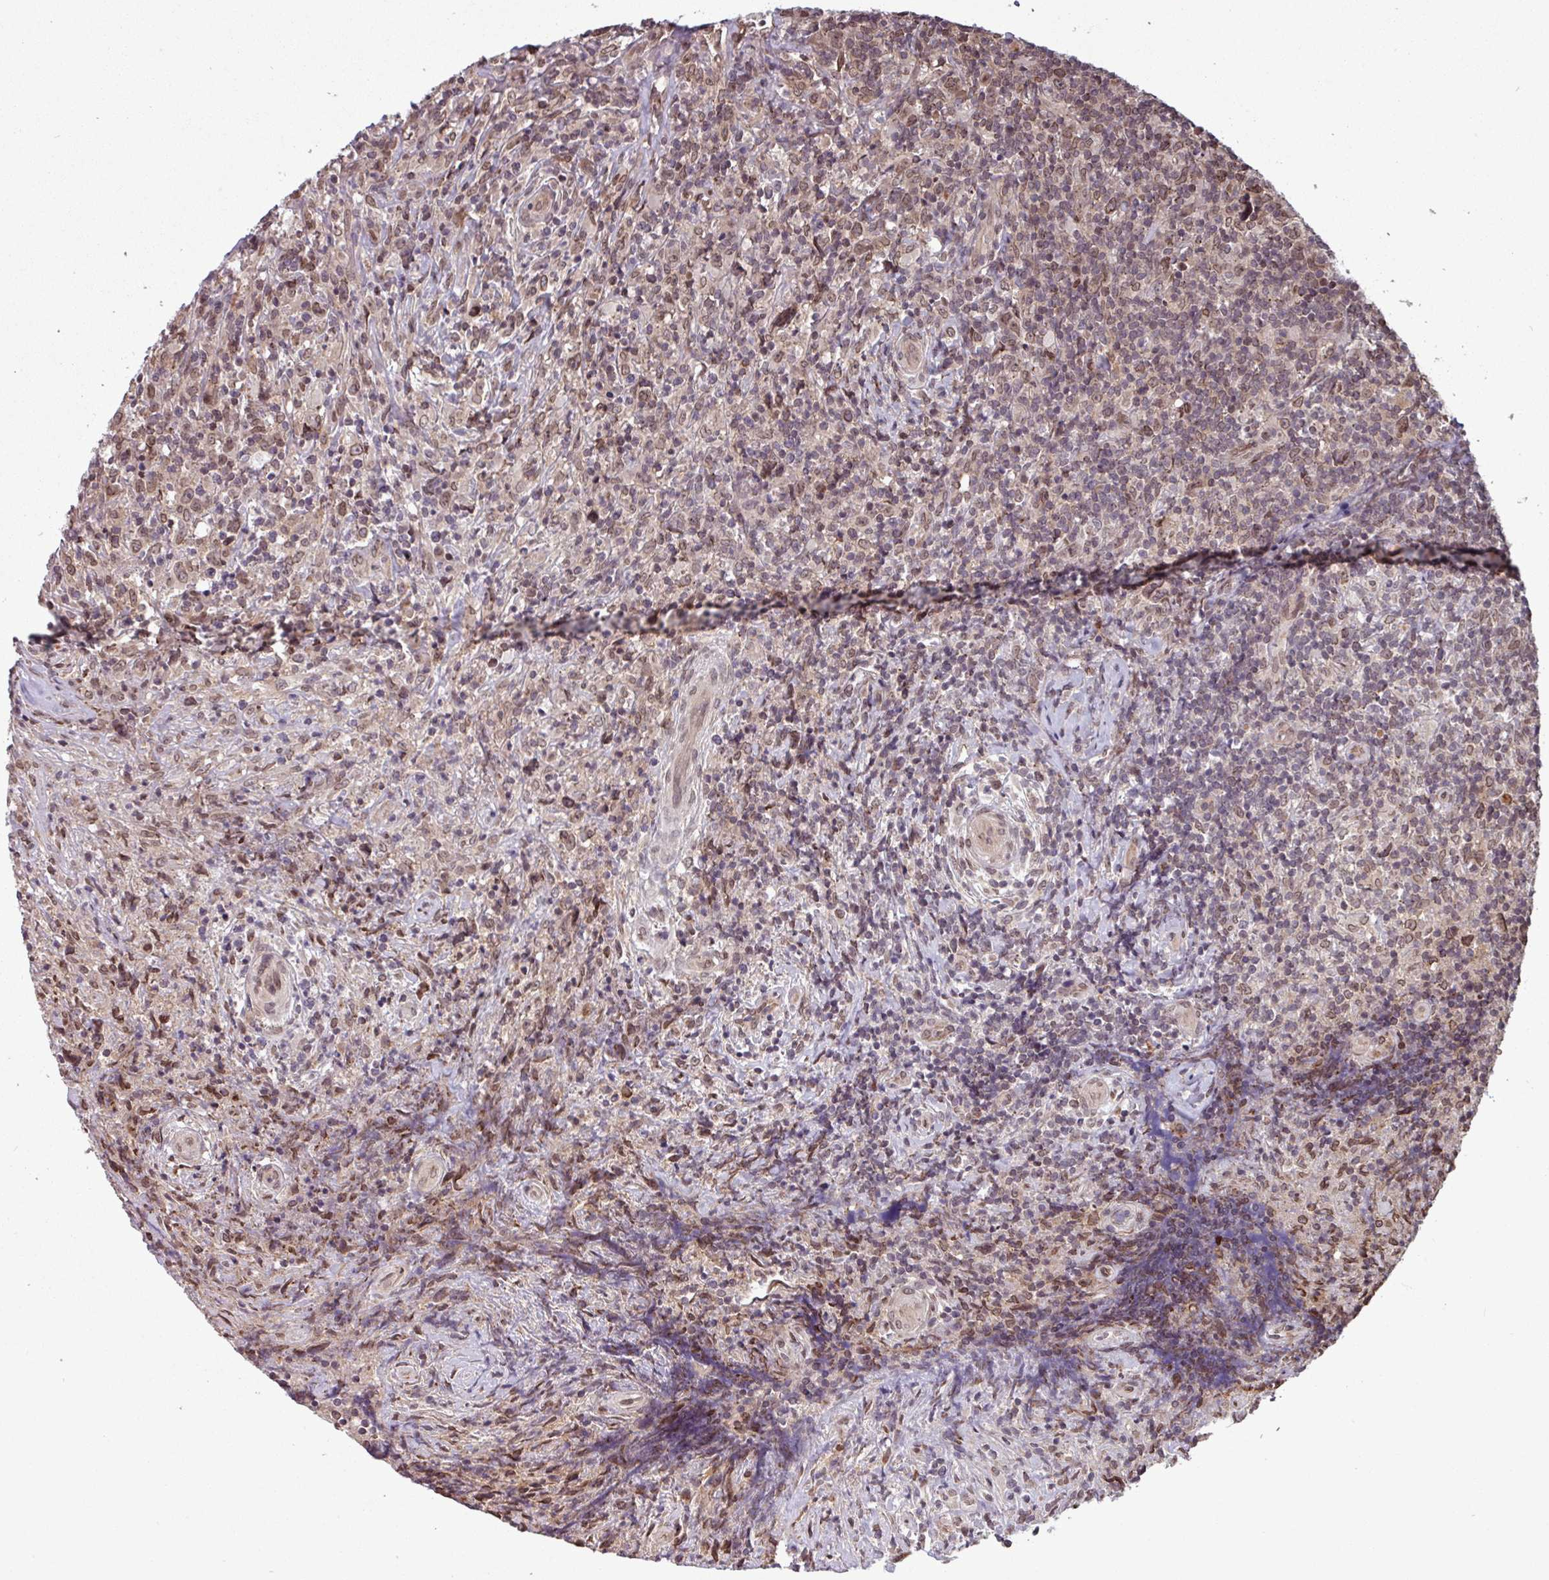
{"staining": {"intensity": "negative", "quantity": "none", "location": "none"}, "tissue": "lymphoma", "cell_type": "Tumor cells", "image_type": "cancer", "snomed": [{"axis": "morphology", "description": "Hodgkin's disease, NOS"}, {"axis": "topography", "description": "Lymph node"}], "caption": "High power microscopy histopathology image of an IHC image of lymphoma, revealing no significant expression in tumor cells.", "gene": "RBM4B", "patient": {"sex": "female", "age": 18}}